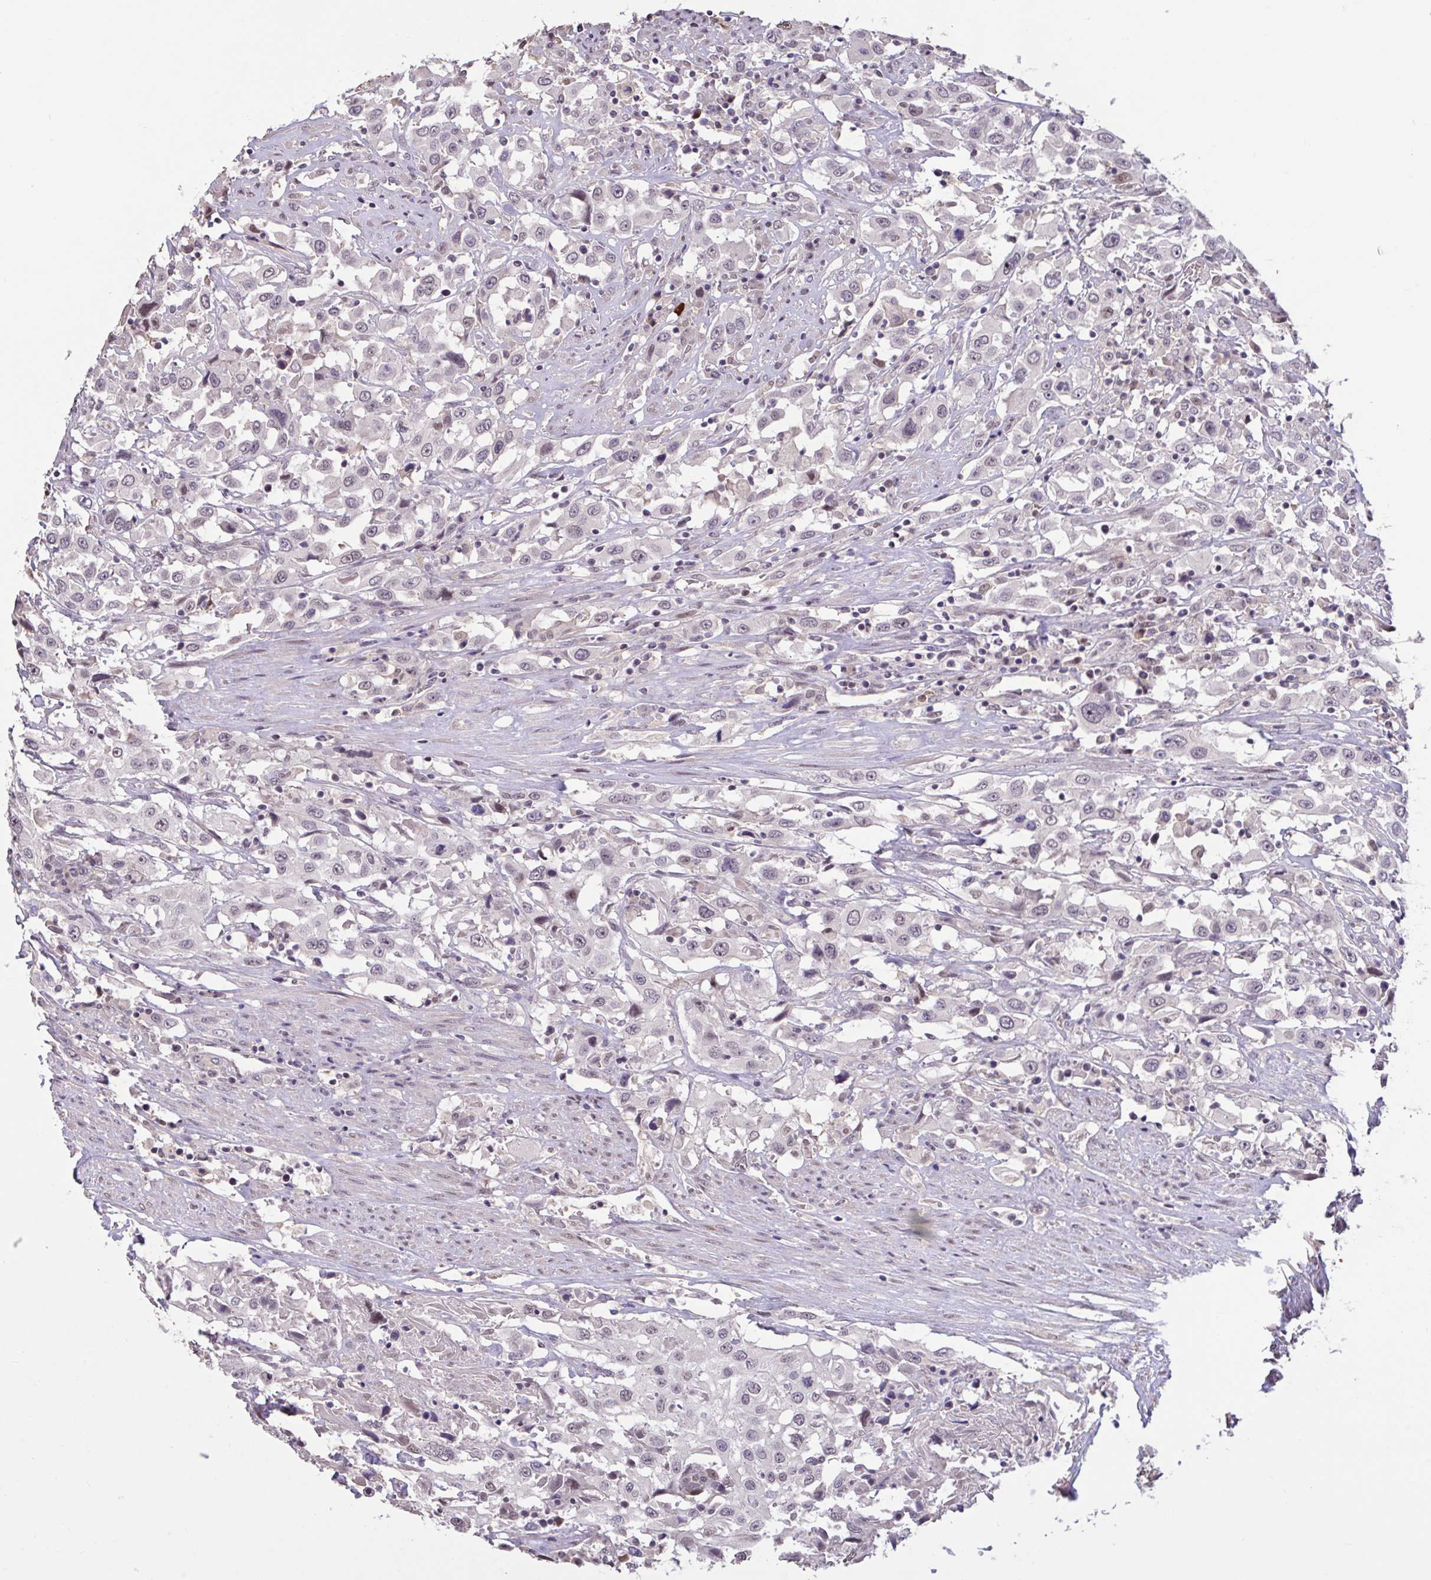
{"staining": {"intensity": "negative", "quantity": "none", "location": "none"}, "tissue": "urothelial cancer", "cell_type": "Tumor cells", "image_type": "cancer", "snomed": [{"axis": "morphology", "description": "Urothelial carcinoma, High grade"}, {"axis": "topography", "description": "Urinary bladder"}], "caption": "Histopathology image shows no protein positivity in tumor cells of urothelial cancer tissue.", "gene": "ZNF414", "patient": {"sex": "male", "age": 61}}